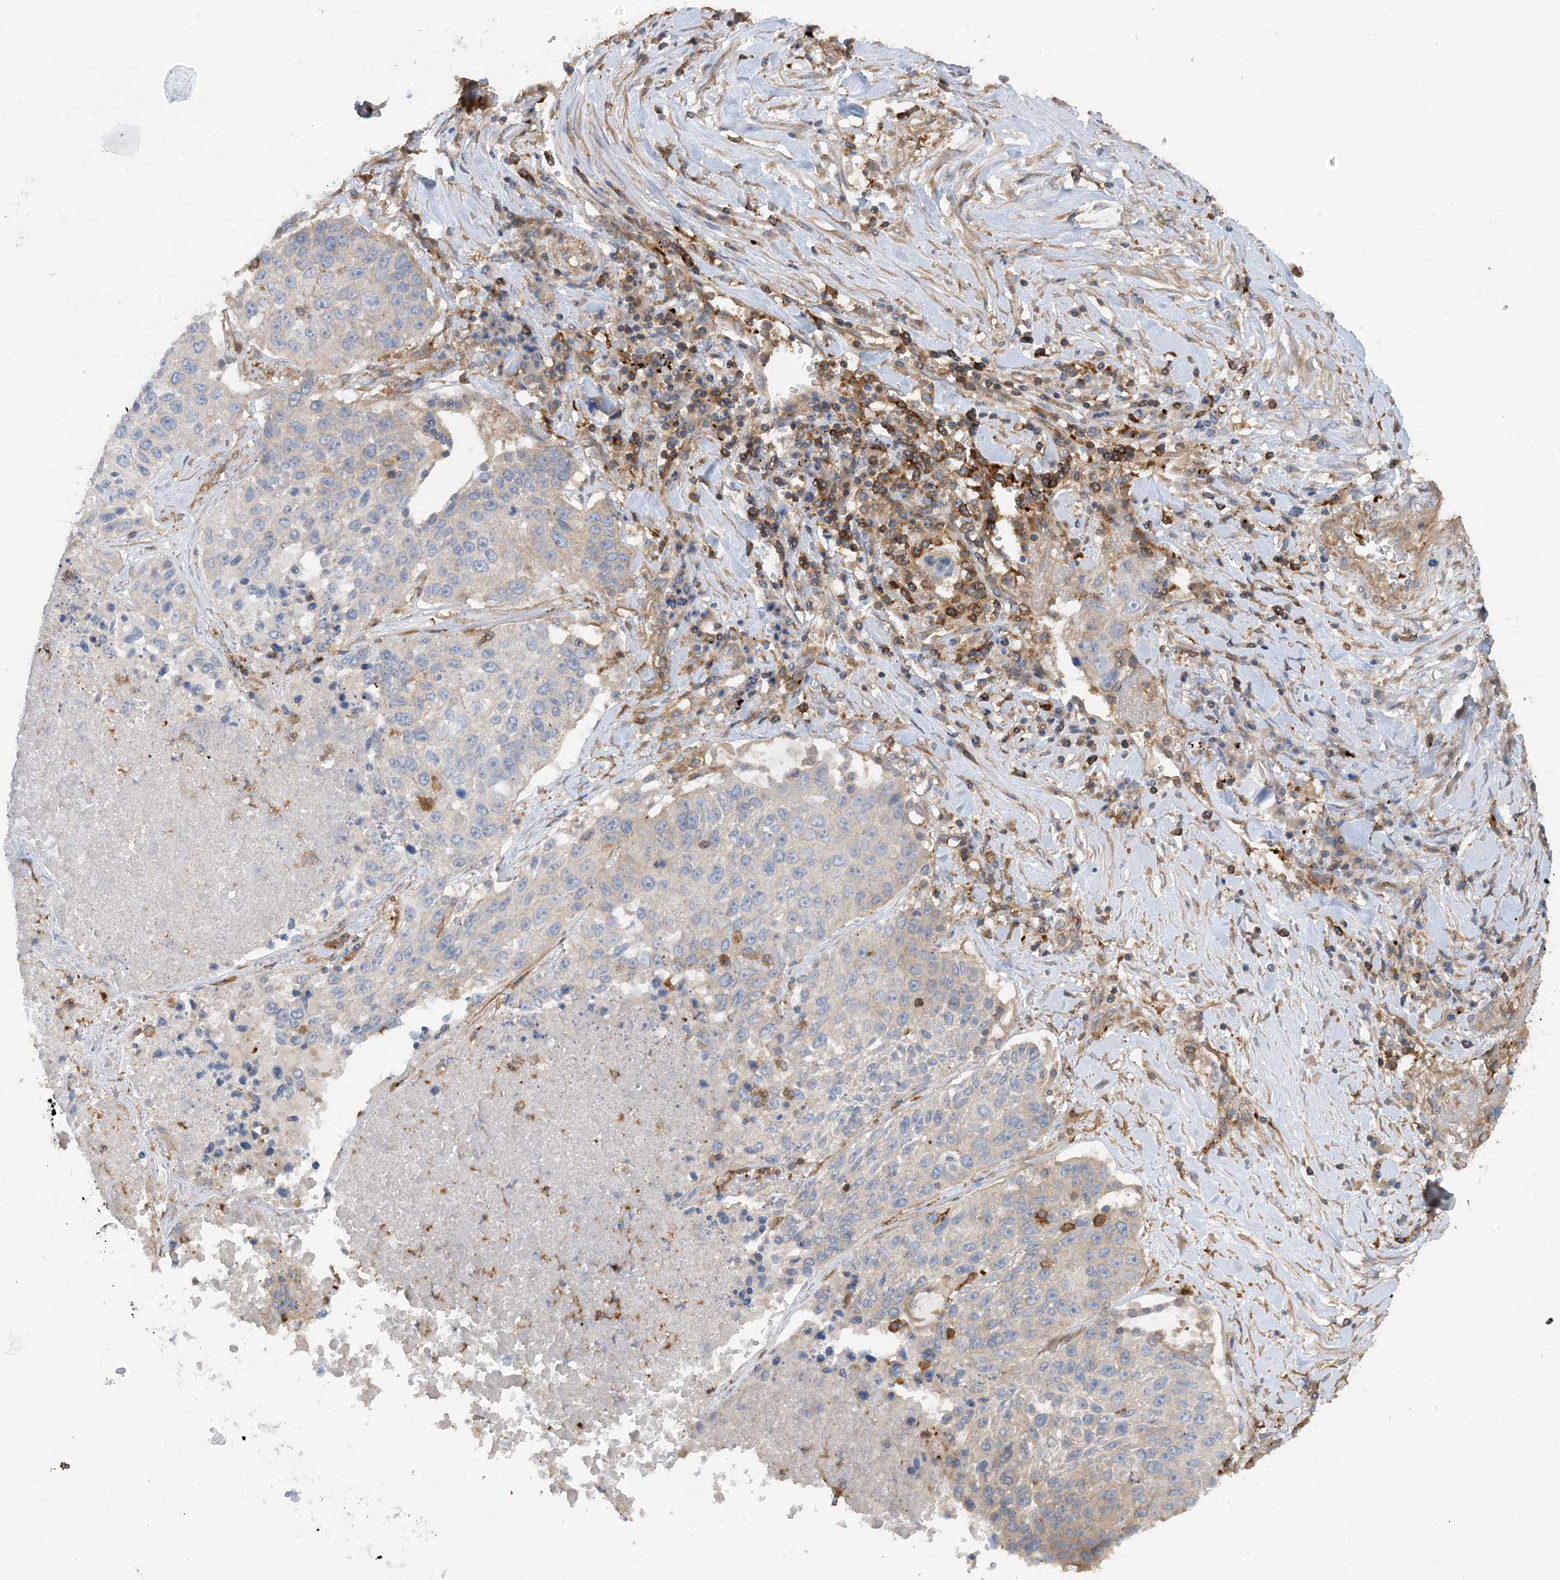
{"staining": {"intensity": "weak", "quantity": ">75%", "location": "cytoplasmic/membranous"}, "tissue": "lung cancer", "cell_type": "Tumor cells", "image_type": "cancer", "snomed": [{"axis": "morphology", "description": "Squamous cell carcinoma, NOS"}, {"axis": "topography", "description": "Lung"}], "caption": "Immunohistochemistry image of neoplastic tissue: lung cancer (squamous cell carcinoma) stained using IHC exhibits low levels of weak protein expression localized specifically in the cytoplasmic/membranous of tumor cells, appearing as a cytoplasmic/membranous brown color.", "gene": "SFMBT2", "patient": {"sex": "male", "age": 61}}